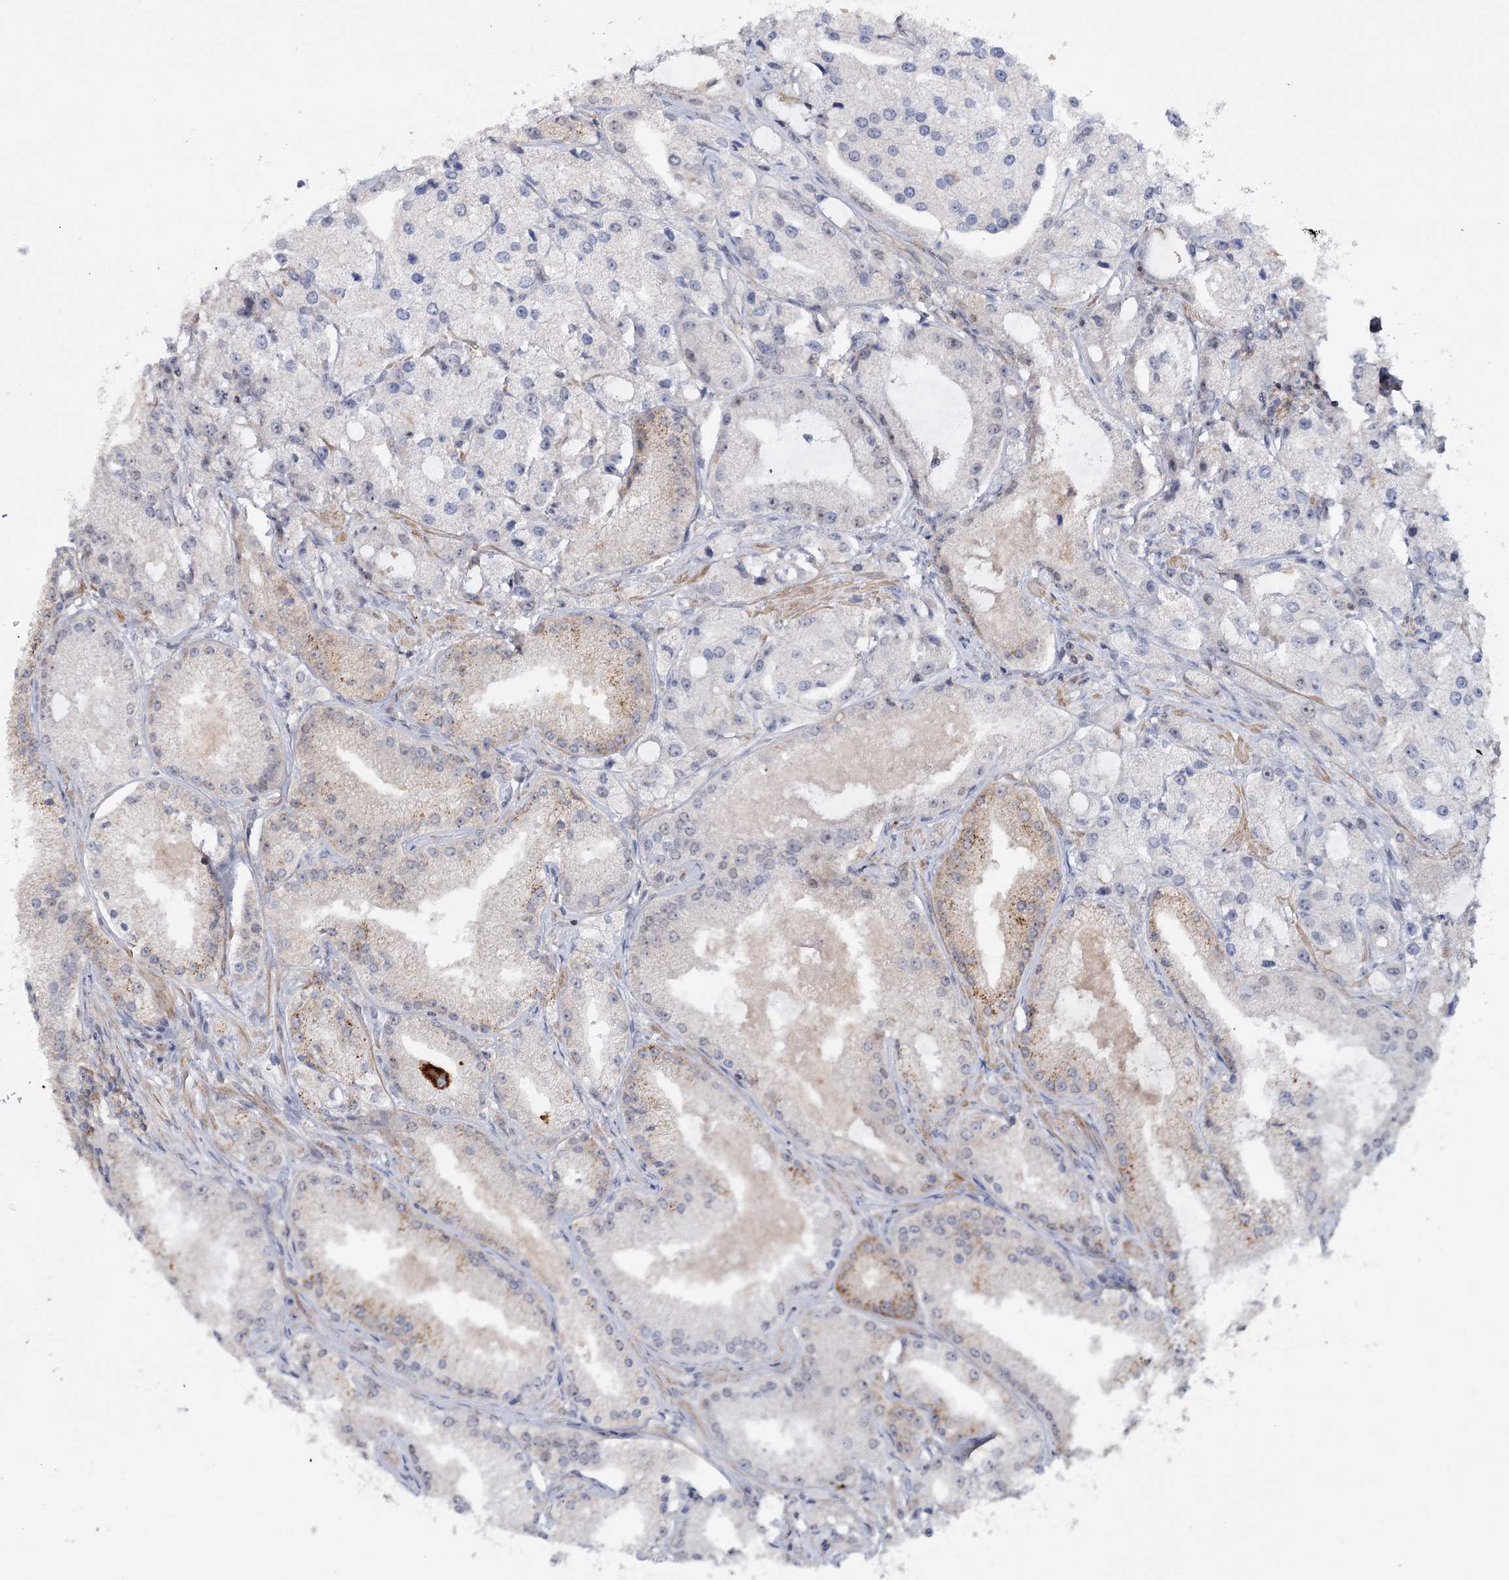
{"staining": {"intensity": "weak", "quantity": "<25%", "location": "cytoplasmic/membranous"}, "tissue": "prostate cancer", "cell_type": "Tumor cells", "image_type": "cancer", "snomed": [{"axis": "morphology", "description": "Adenocarcinoma, Low grade"}, {"axis": "topography", "description": "Prostate"}], "caption": "Immunohistochemistry of prostate cancer exhibits no positivity in tumor cells.", "gene": "ZC3H8", "patient": {"sex": "male", "age": 69}}